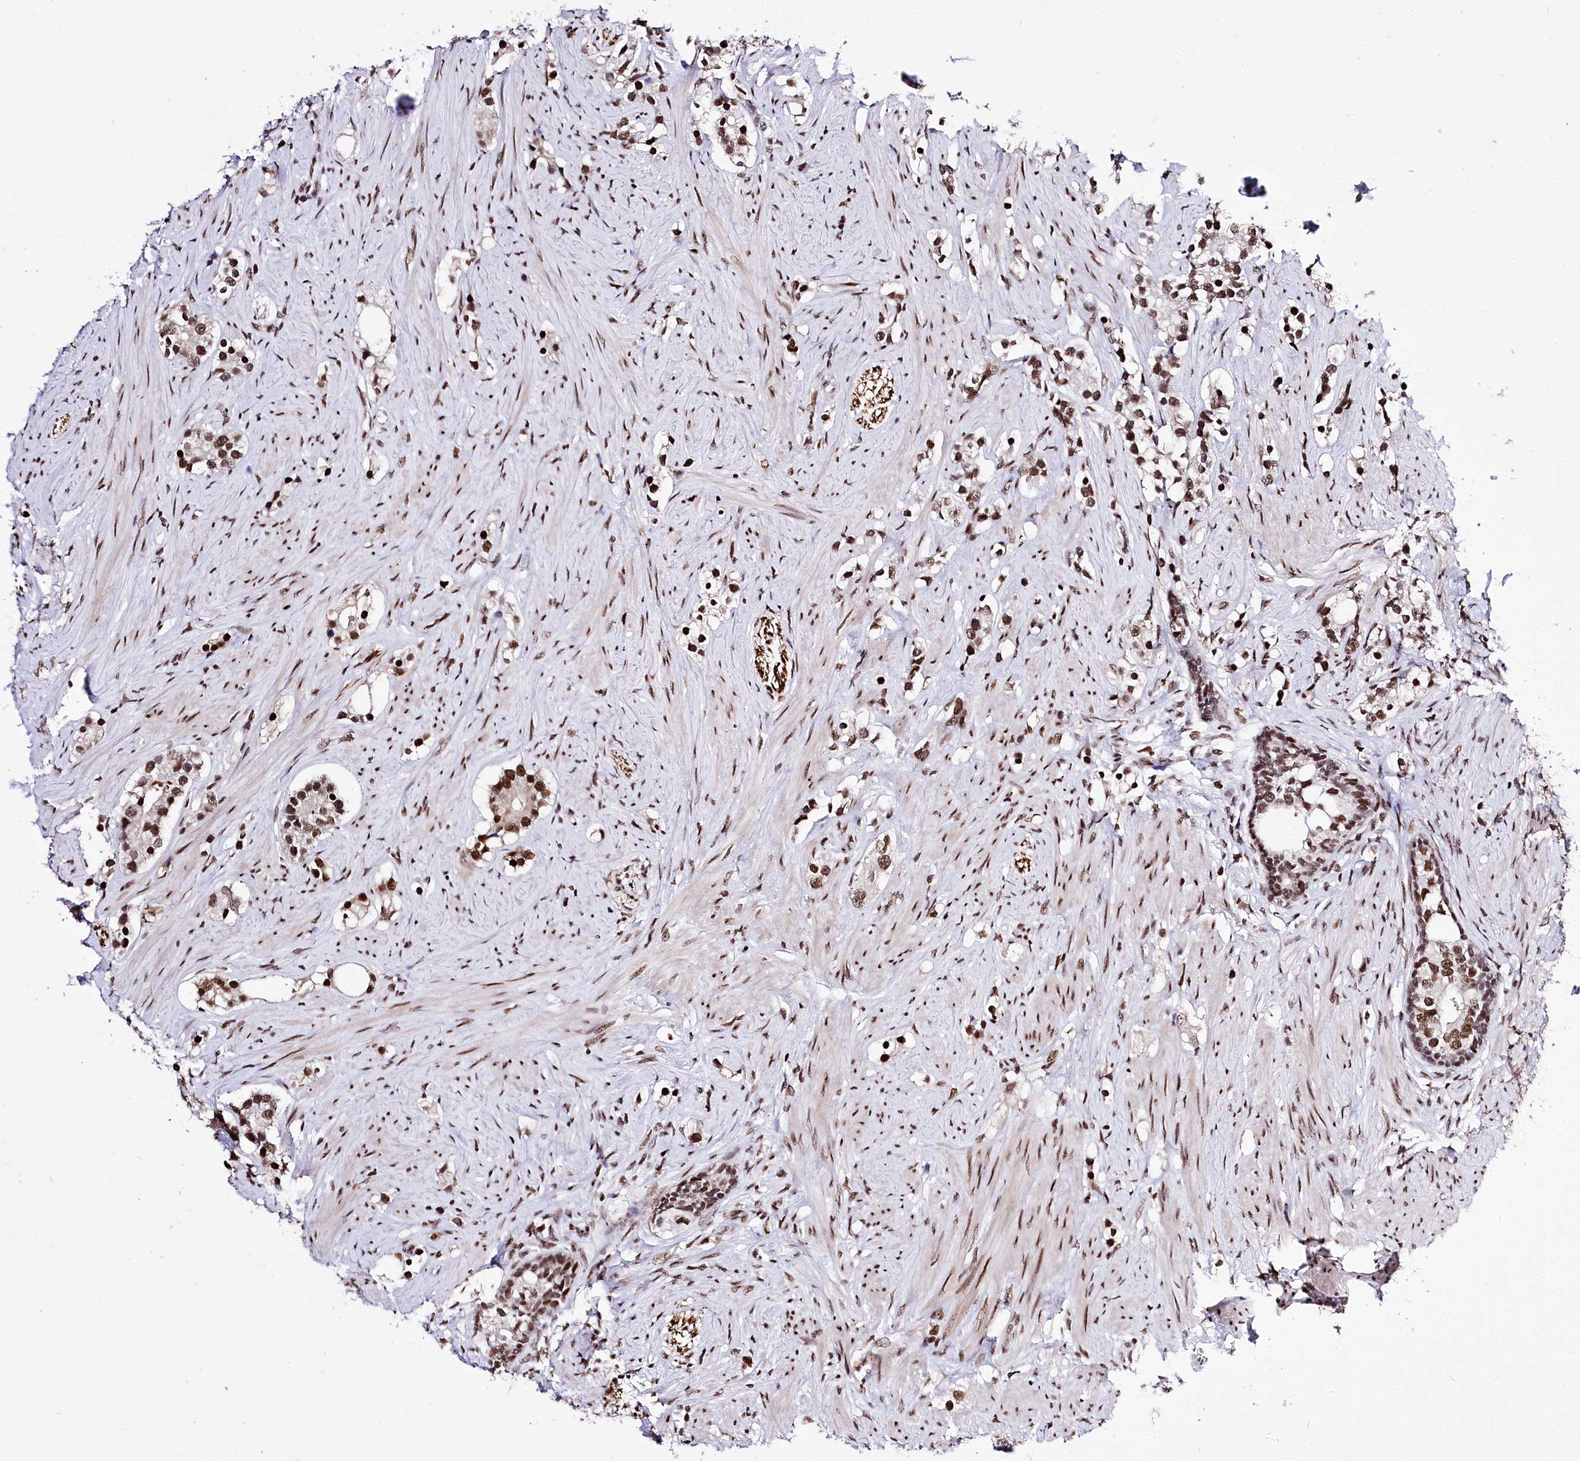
{"staining": {"intensity": "moderate", "quantity": ">75%", "location": "nuclear"}, "tissue": "prostate cancer", "cell_type": "Tumor cells", "image_type": "cancer", "snomed": [{"axis": "morphology", "description": "Adenocarcinoma, High grade"}, {"axis": "topography", "description": "Prostate"}], "caption": "Immunohistochemistry of adenocarcinoma (high-grade) (prostate) demonstrates medium levels of moderate nuclear expression in about >75% of tumor cells. Using DAB (brown) and hematoxylin (blue) stains, captured at high magnification using brightfield microscopy.", "gene": "POU4F3", "patient": {"sex": "male", "age": 63}}